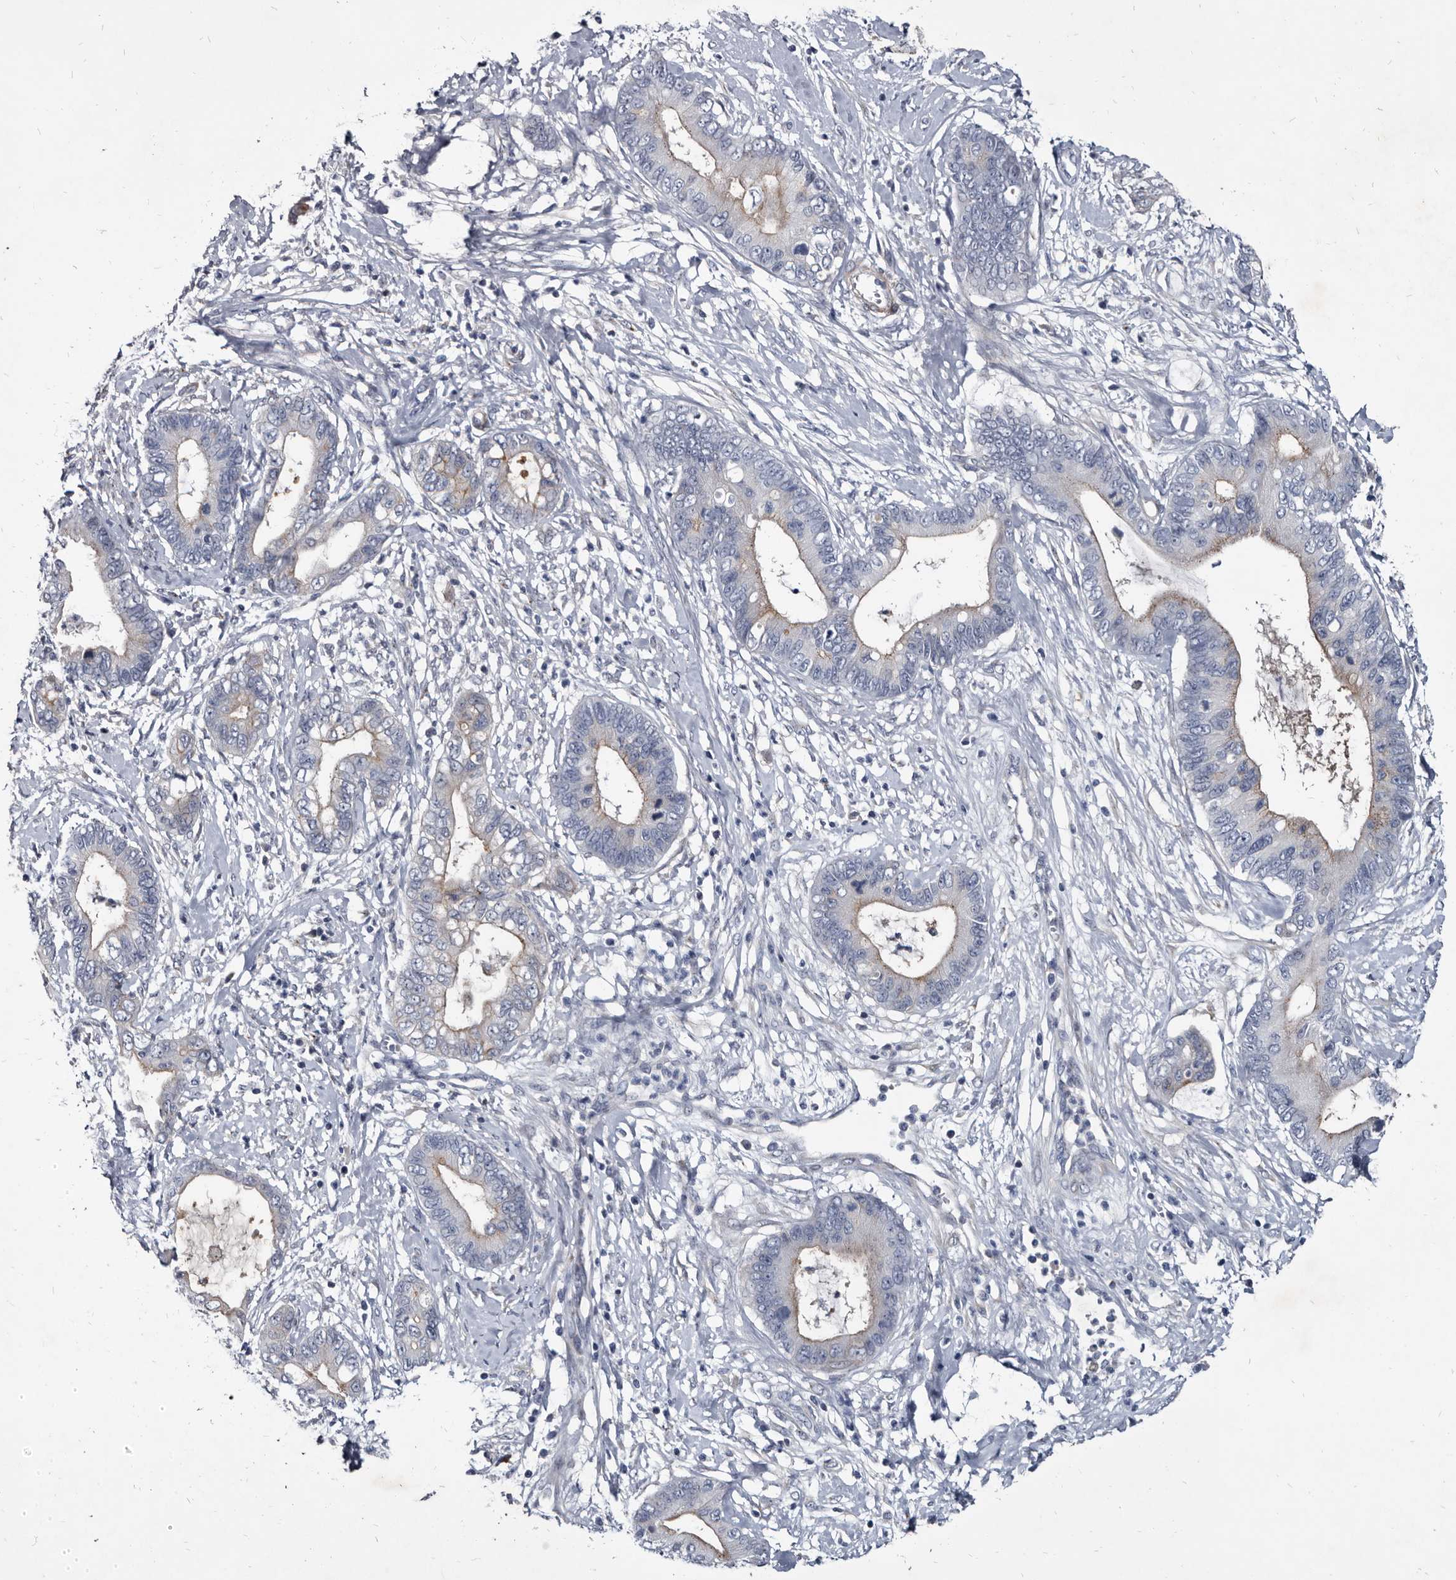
{"staining": {"intensity": "weak", "quantity": "25%-75%", "location": "cytoplasmic/membranous"}, "tissue": "cervical cancer", "cell_type": "Tumor cells", "image_type": "cancer", "snomed": [{"axis": "morphology", "description": "Adenocarcinoma, NOS"}, {"axis": "topography", "description": "Cervix"}], "caption": "This is a photomicrograph of immunohistochemistry staining of cervical adenocarcinoma, which shows weak expression in the cytoplasmic/membranous of tumor cells.", "gene": "PRSS8", "patient": {"sex": "female", "age": 44}}